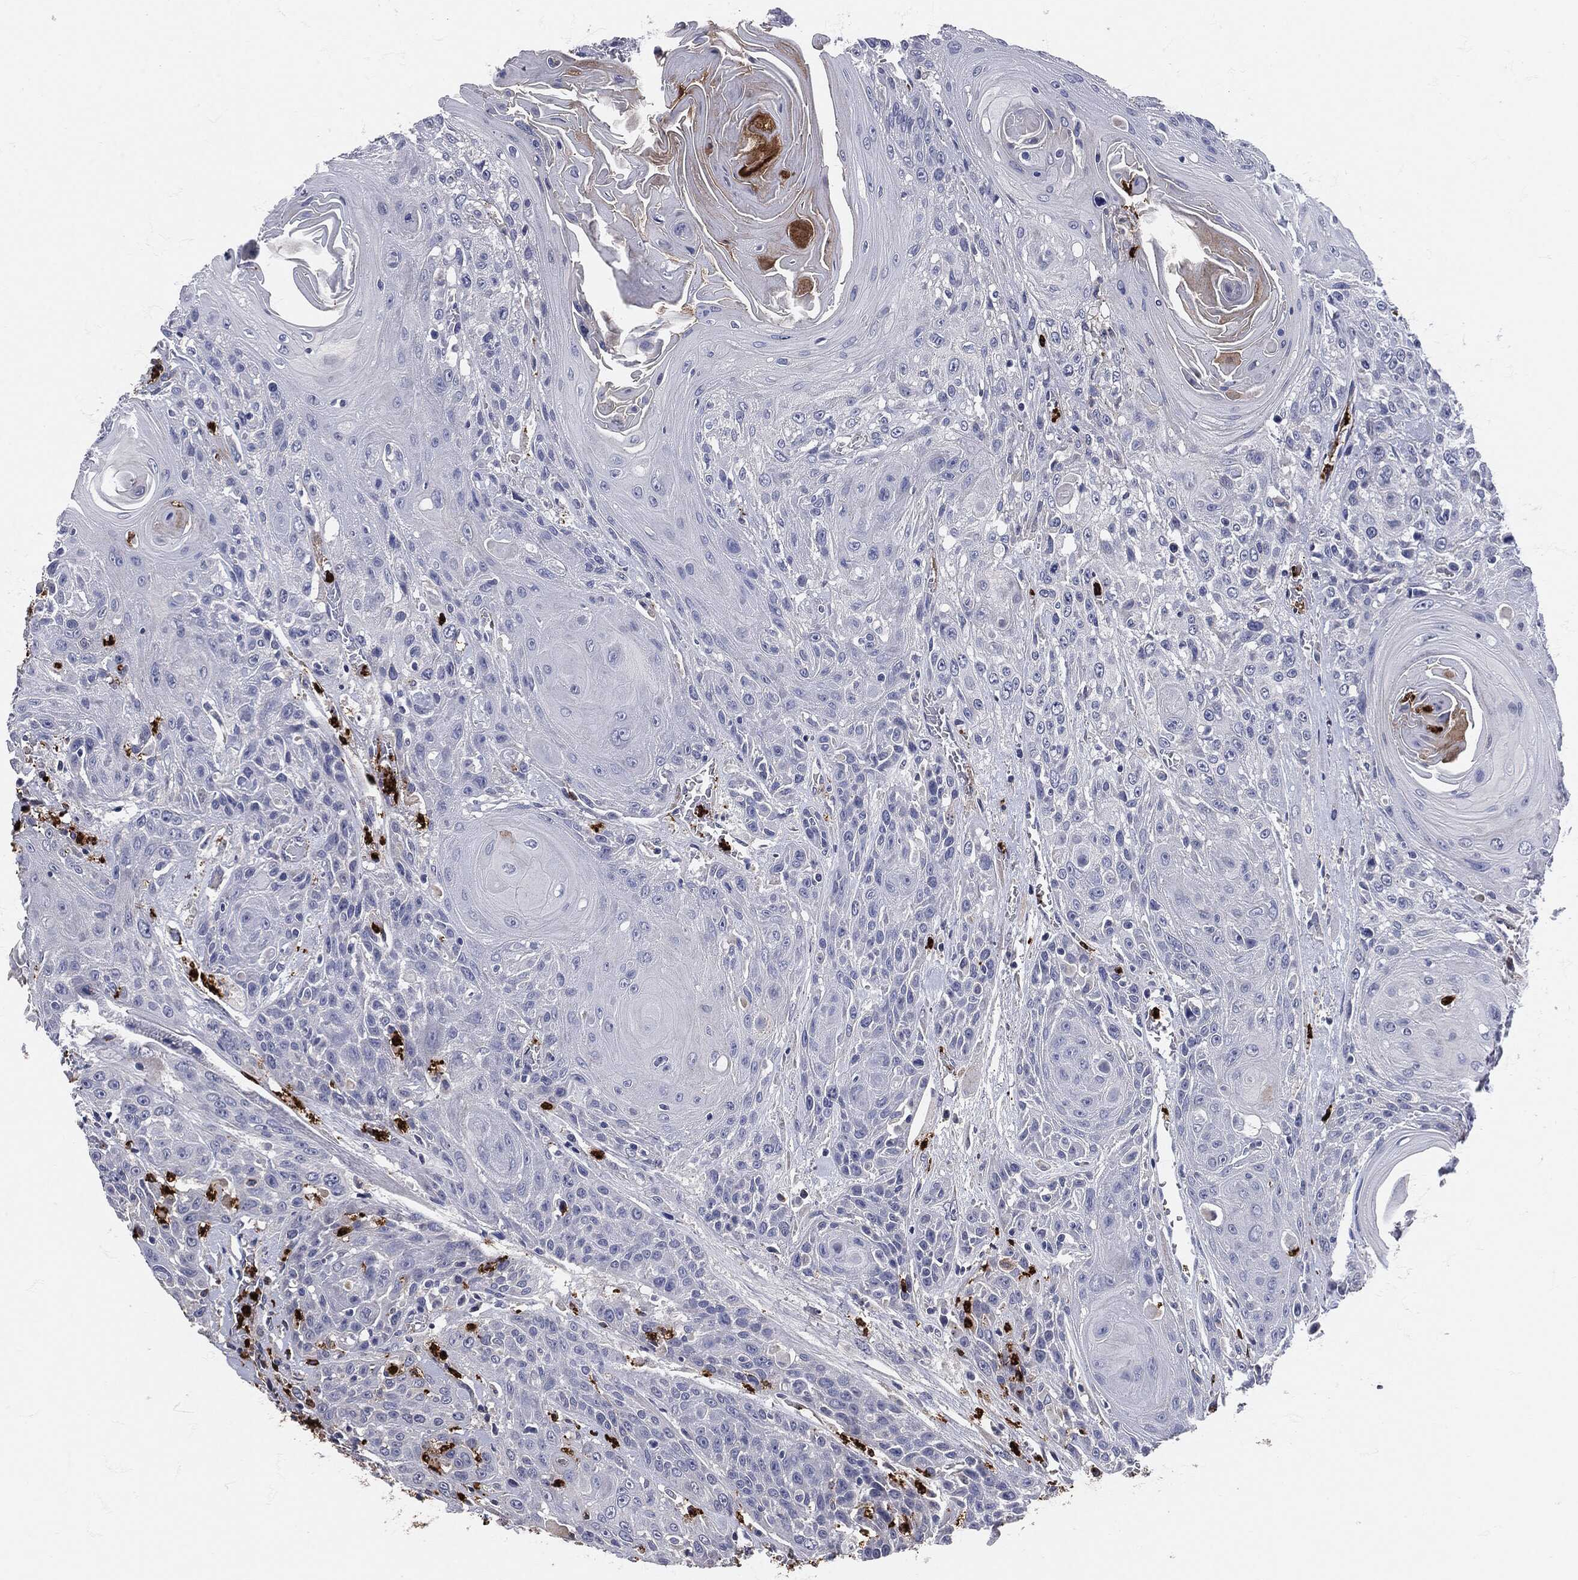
{"staining": {"intensity": "negative", "quantity": "none", "location": "none"}, "tissue": "head and neck cancer", "cell_type": "Tumor cells", "image_type": "cancer", "snomed": [{"axis": "morphology", "description": "Squamous cell carcinoma, NOS"}, {"axis": "topography", "description": "Head-Neck"}], "caption": "An image of squamous cell carcinoma (head and neck) stained for a protein shows no brown staining in tumor cells. (DAB (3,3'-diaminobenzidine) immunohistochemistry visualized using brightfield microscopy, high magnification).", "gene": "MPO", "patient": {"sex": "female", "age": 59}}